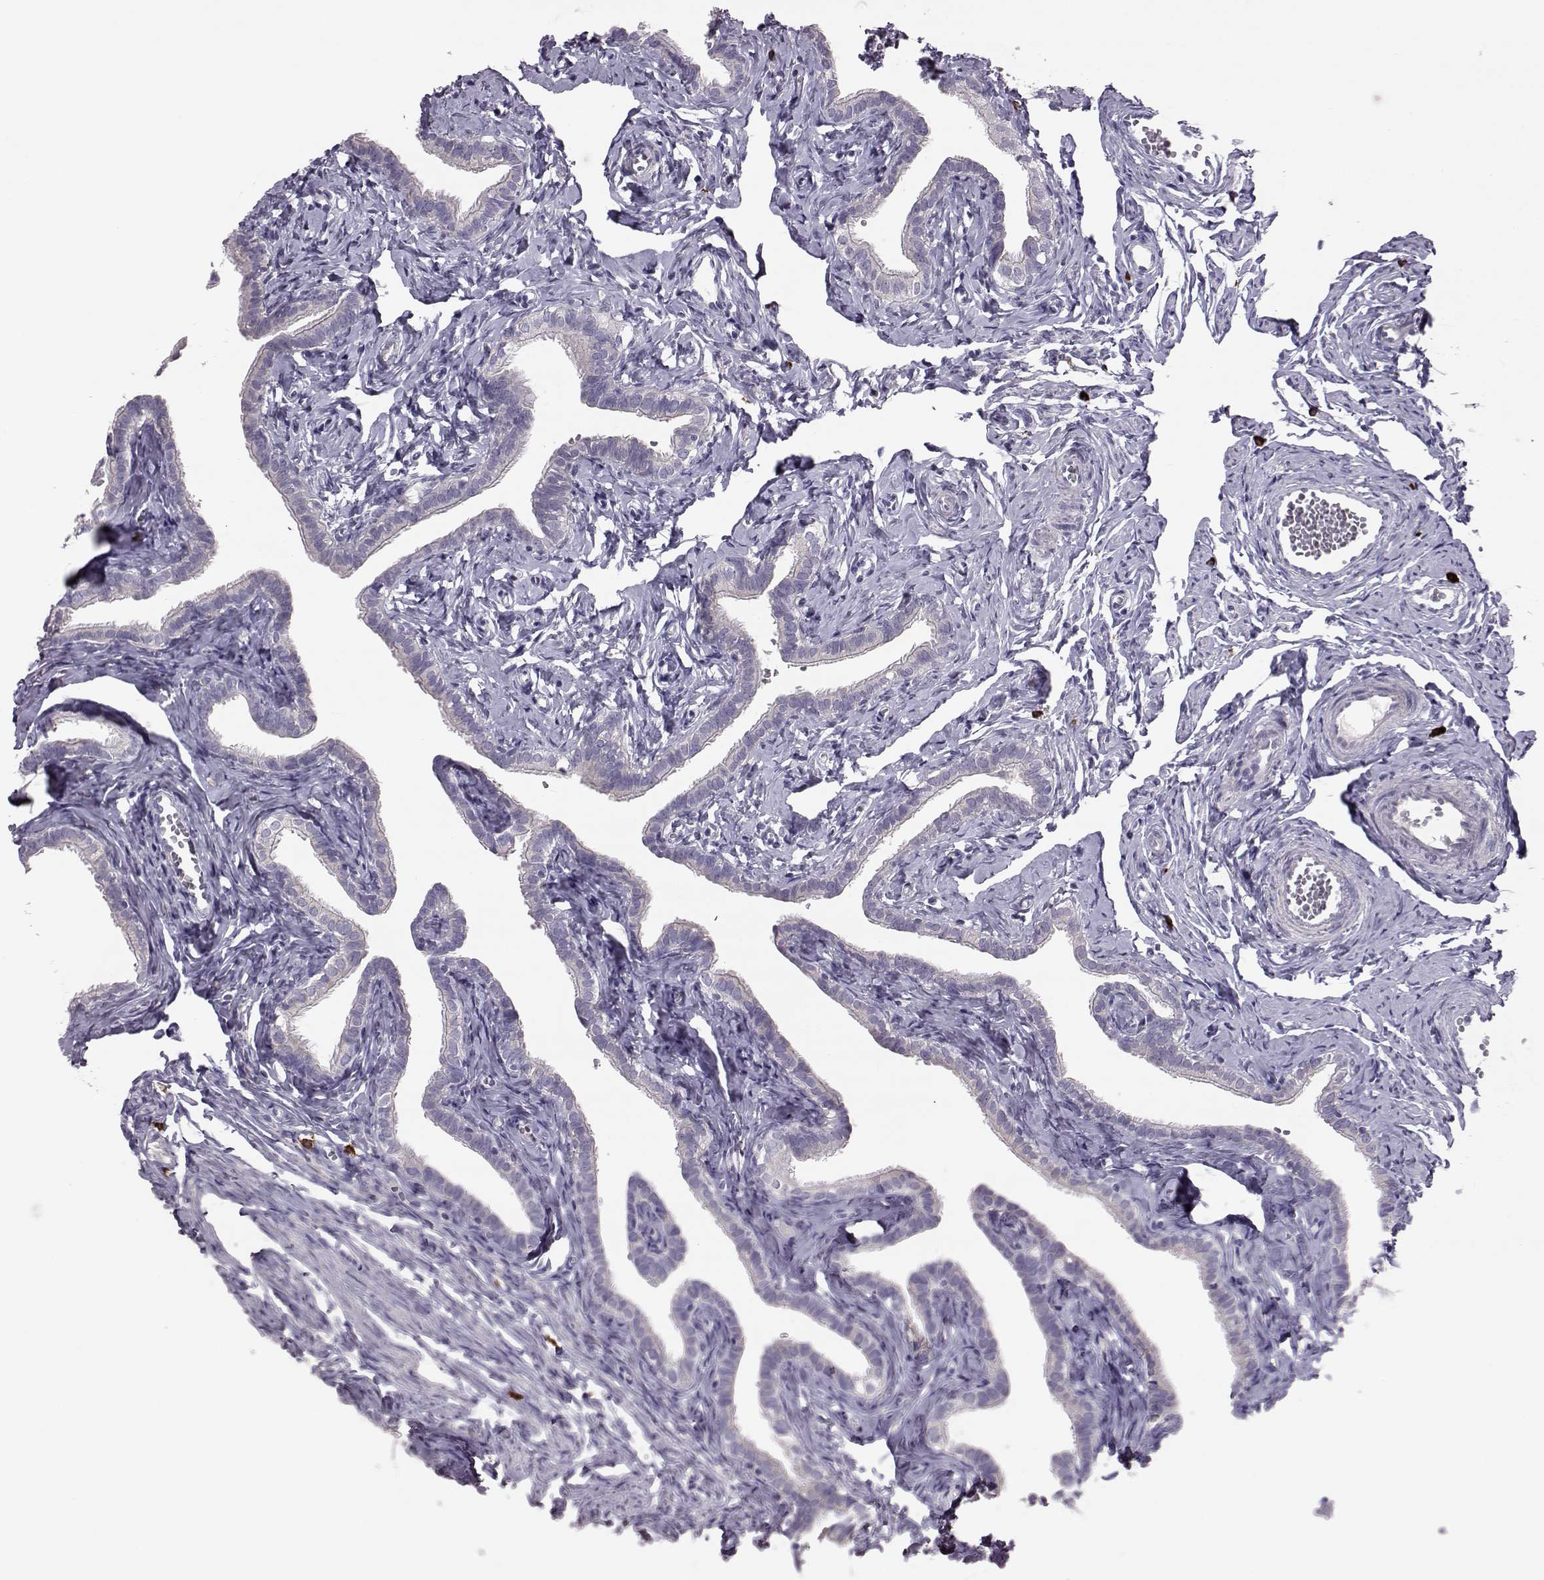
{"staining": {"intensity": "negative", "quantity": "none", "location": "none"}, "tissue": "fallopian tube", "cell_type": "Glandular cells", "image_type": "normal", "snomed": [{"axis": "morphology", "description": "Normal tissue, NOS"}, {"axis": "topography", "description": "Fallopian tube"}], "caption": "This is a micrograph of immunohistochemistry staining of normal fallopian tube, which shows no staining in glandular cells.", "gene": "ADGRG5", "patient": {"sex": "female", "age": 41}}